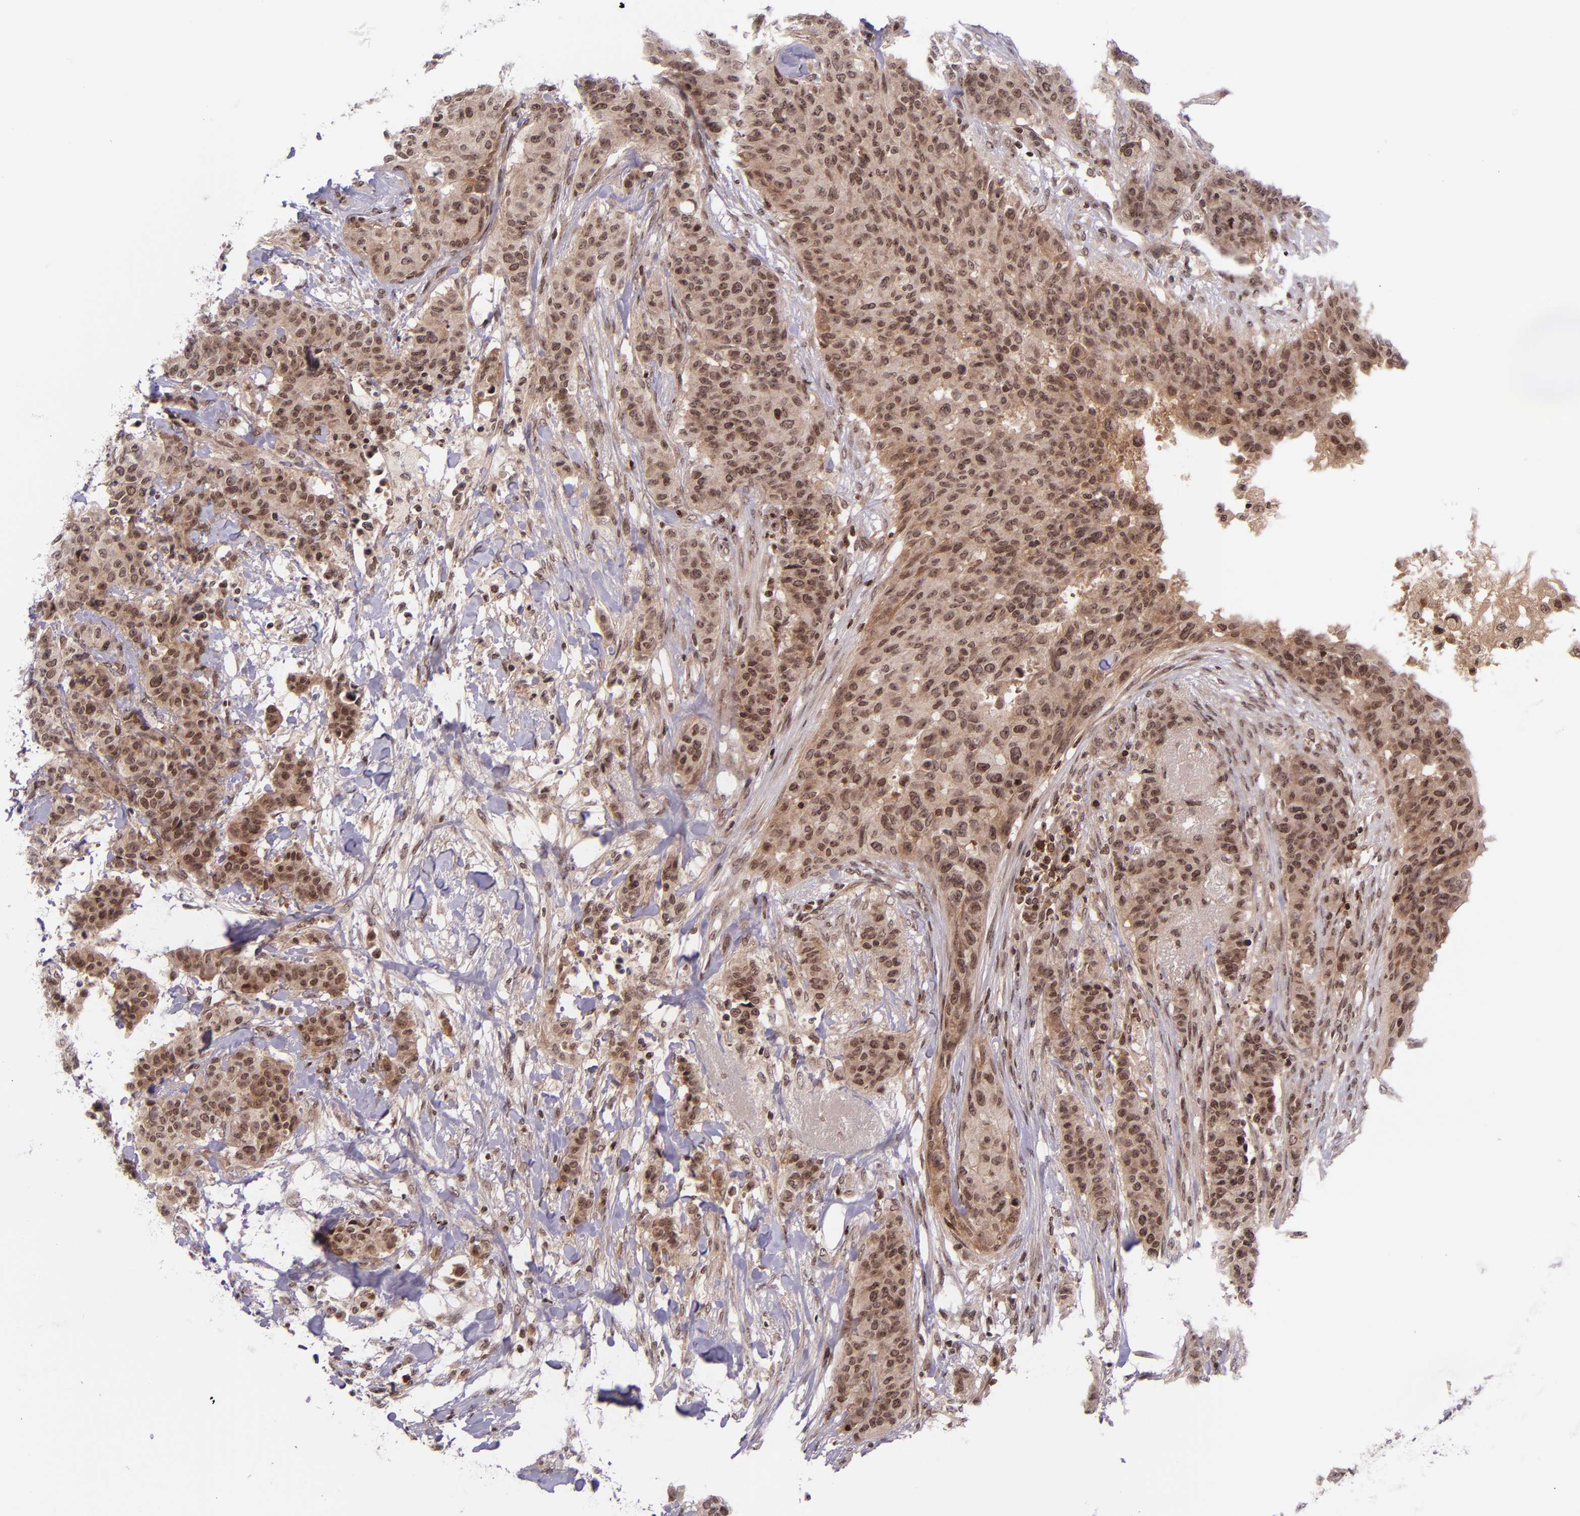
{"staining": {"intensity": "moderate", "quantity": ">75%", "location": "cytoplasmic/membranous"}, "tissue": "breast cancer", "cell_type": "Tumor cells", "image_type": "cancer", "snomed": [{"axis": "morphology", "description": "Duct carcinoma"}, {"axis": "topography", "description": "Breast"}], "caption": "Tumor cells display medium levels of moderate cytoplasmic/membranous positivity in about >75% of cells in human breast cancer (intraductal carcinoma).", "gene": "SELL", "patient": {"sex": "female", "age": 40}}